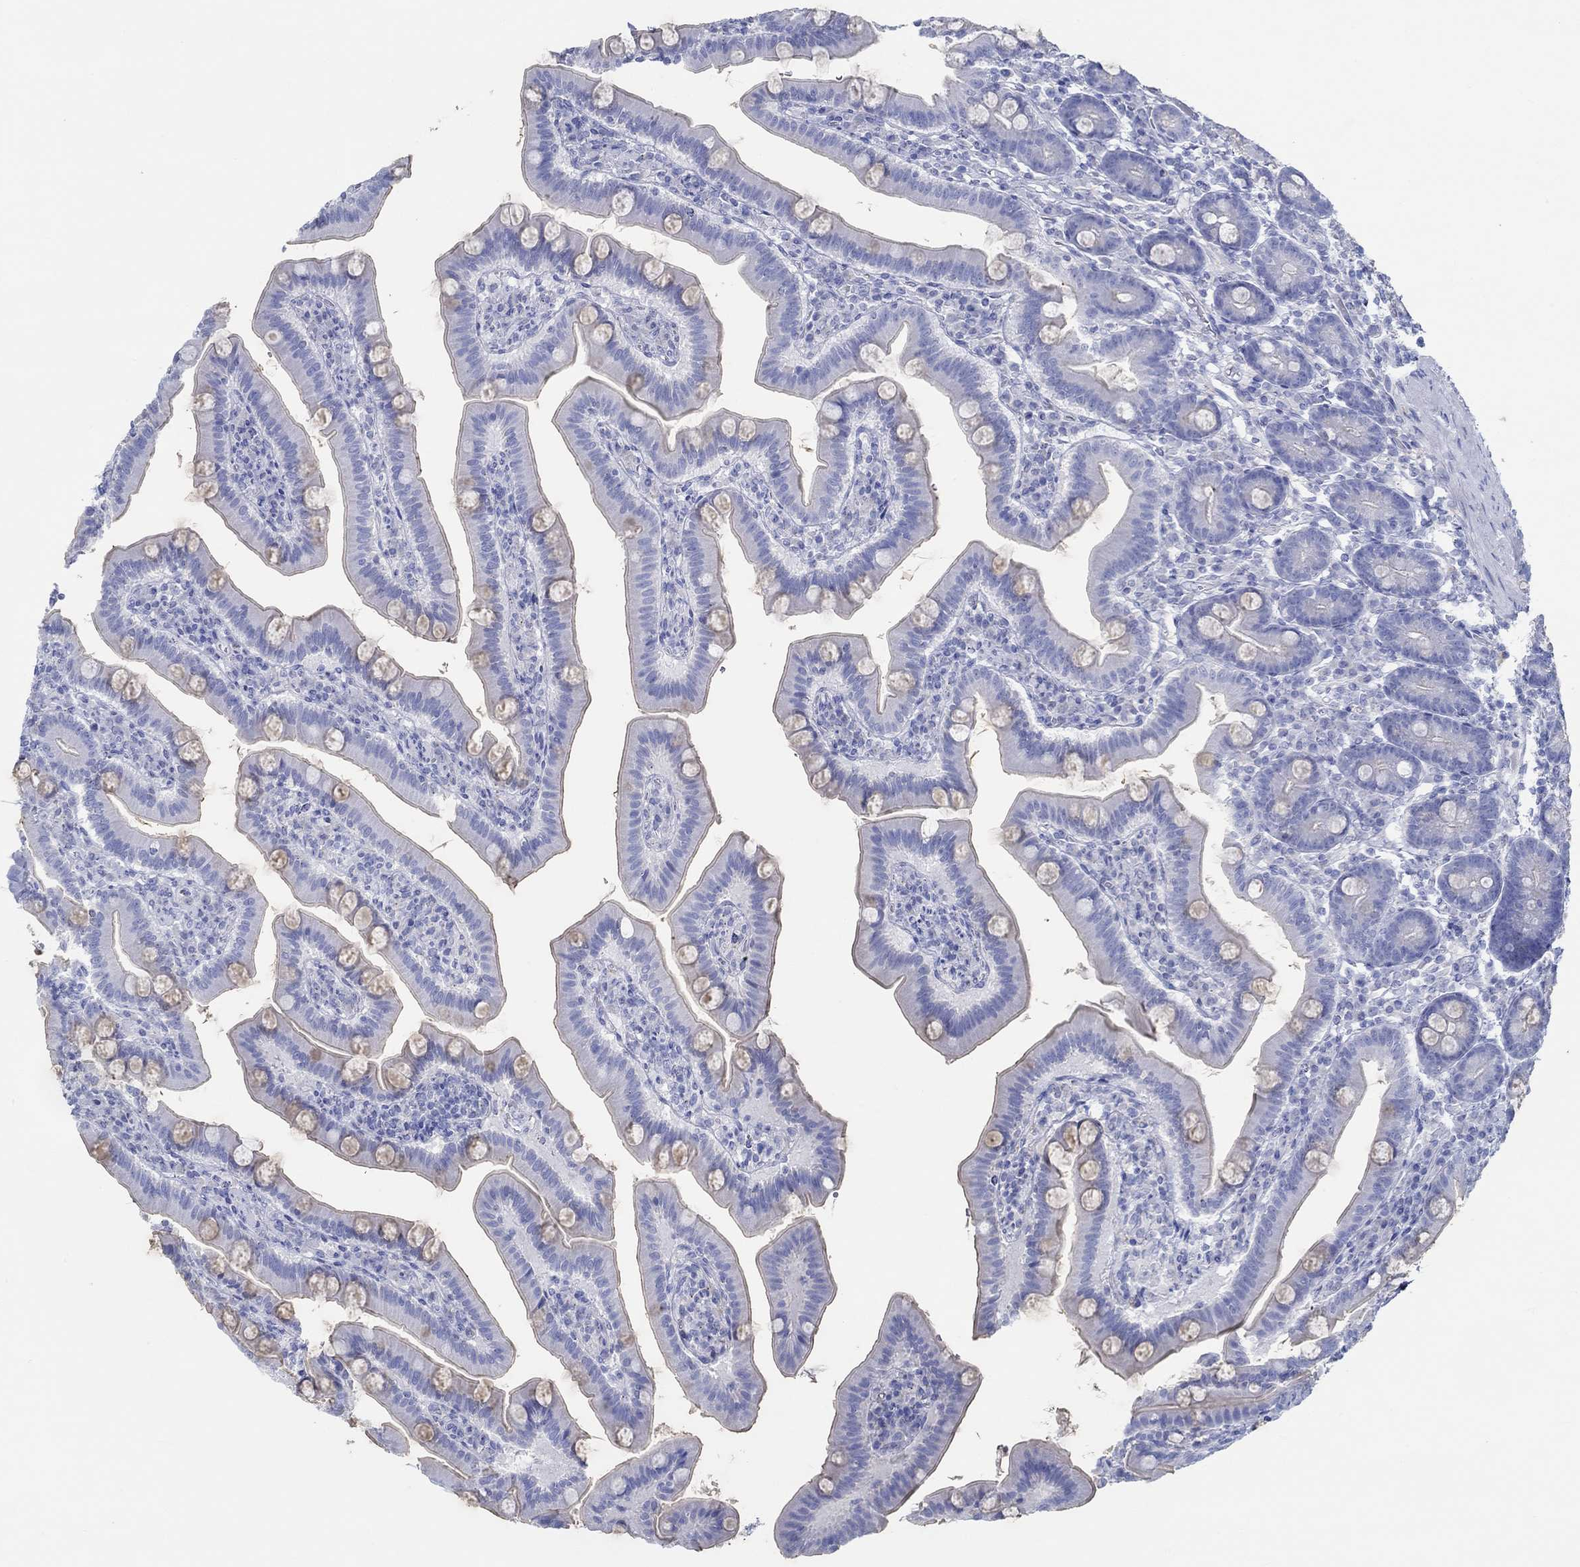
{"staining": {"intensity": "negative", "quantity": "none", "location": "none"}, "tissue": "small intestine", "cell_type": "Glandular cells", "image_type": "normal", "snomed": [{"axis": "morphology", "description": "Normal tissue, NOS"}, {"axis": "topography", "description": "Small intestine"}], "caption": "Protein analysis of unremarkable small intestine reveals no significant expression in glandular cells.", "gene": "IGFBP6", "patient": {"sex": "male", "age": 66}}